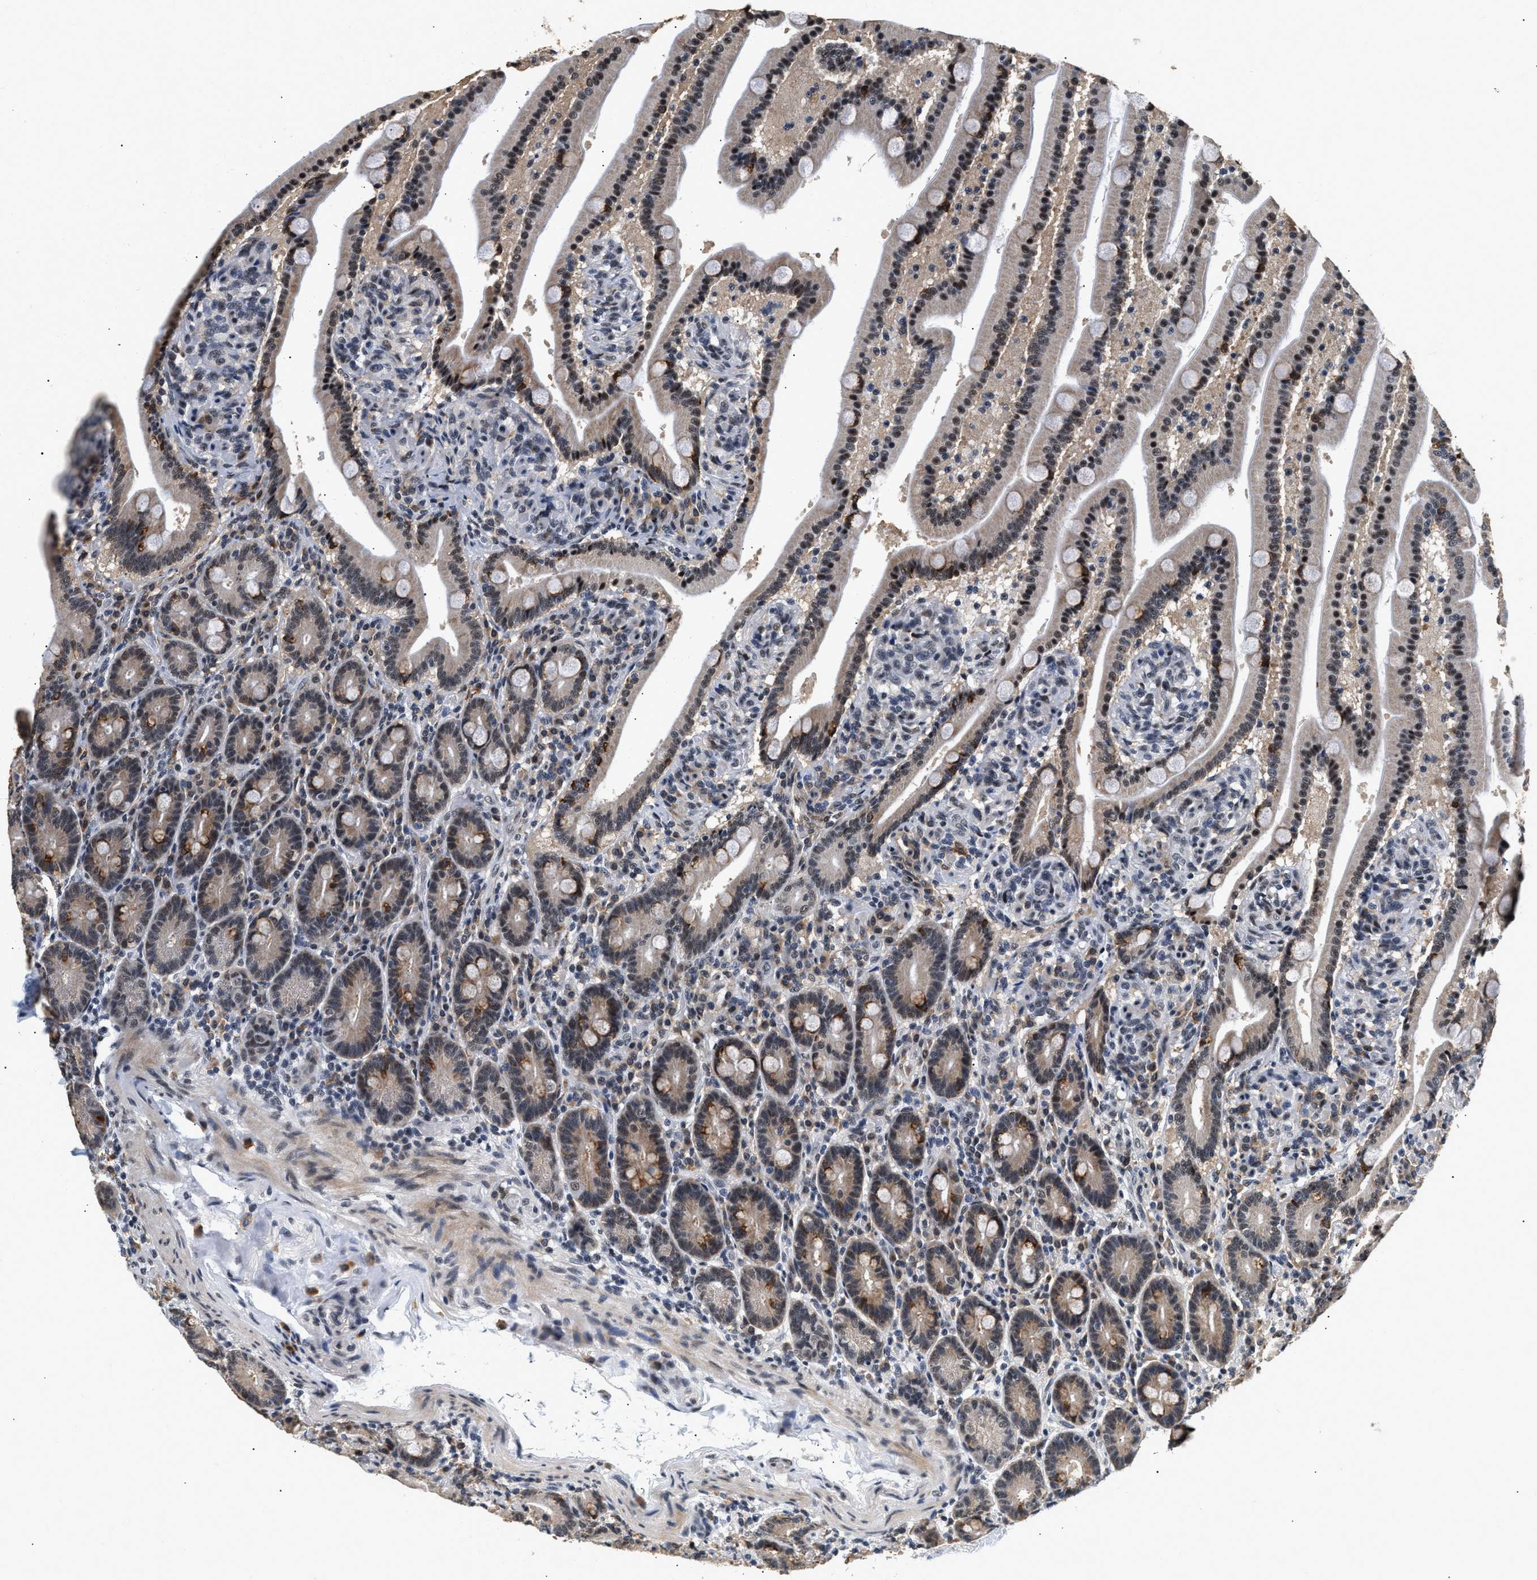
{"staining": {"intensity": "moderate", "quantity": "25%-75%", "location": "cytoplasmic/membranous,nuclear"}, "tissue": "duodenum", "cell_type": "Glandular cells", "image_type": "normal", "snomed": [{"axis": "morphology", "description": "Normal tissue, NOS"}, {"axis": "topography", "description": "Duodenum"}], "caption": "About 25%-75% of glandular cells in unremarkable duodenum reveal moderate cytoplasmic/membranous,nuclear protein expression as visualized by brown immunohistochemical staining.", "gene": "THOC1", "patient": {"sex": "male", "age": 54}}